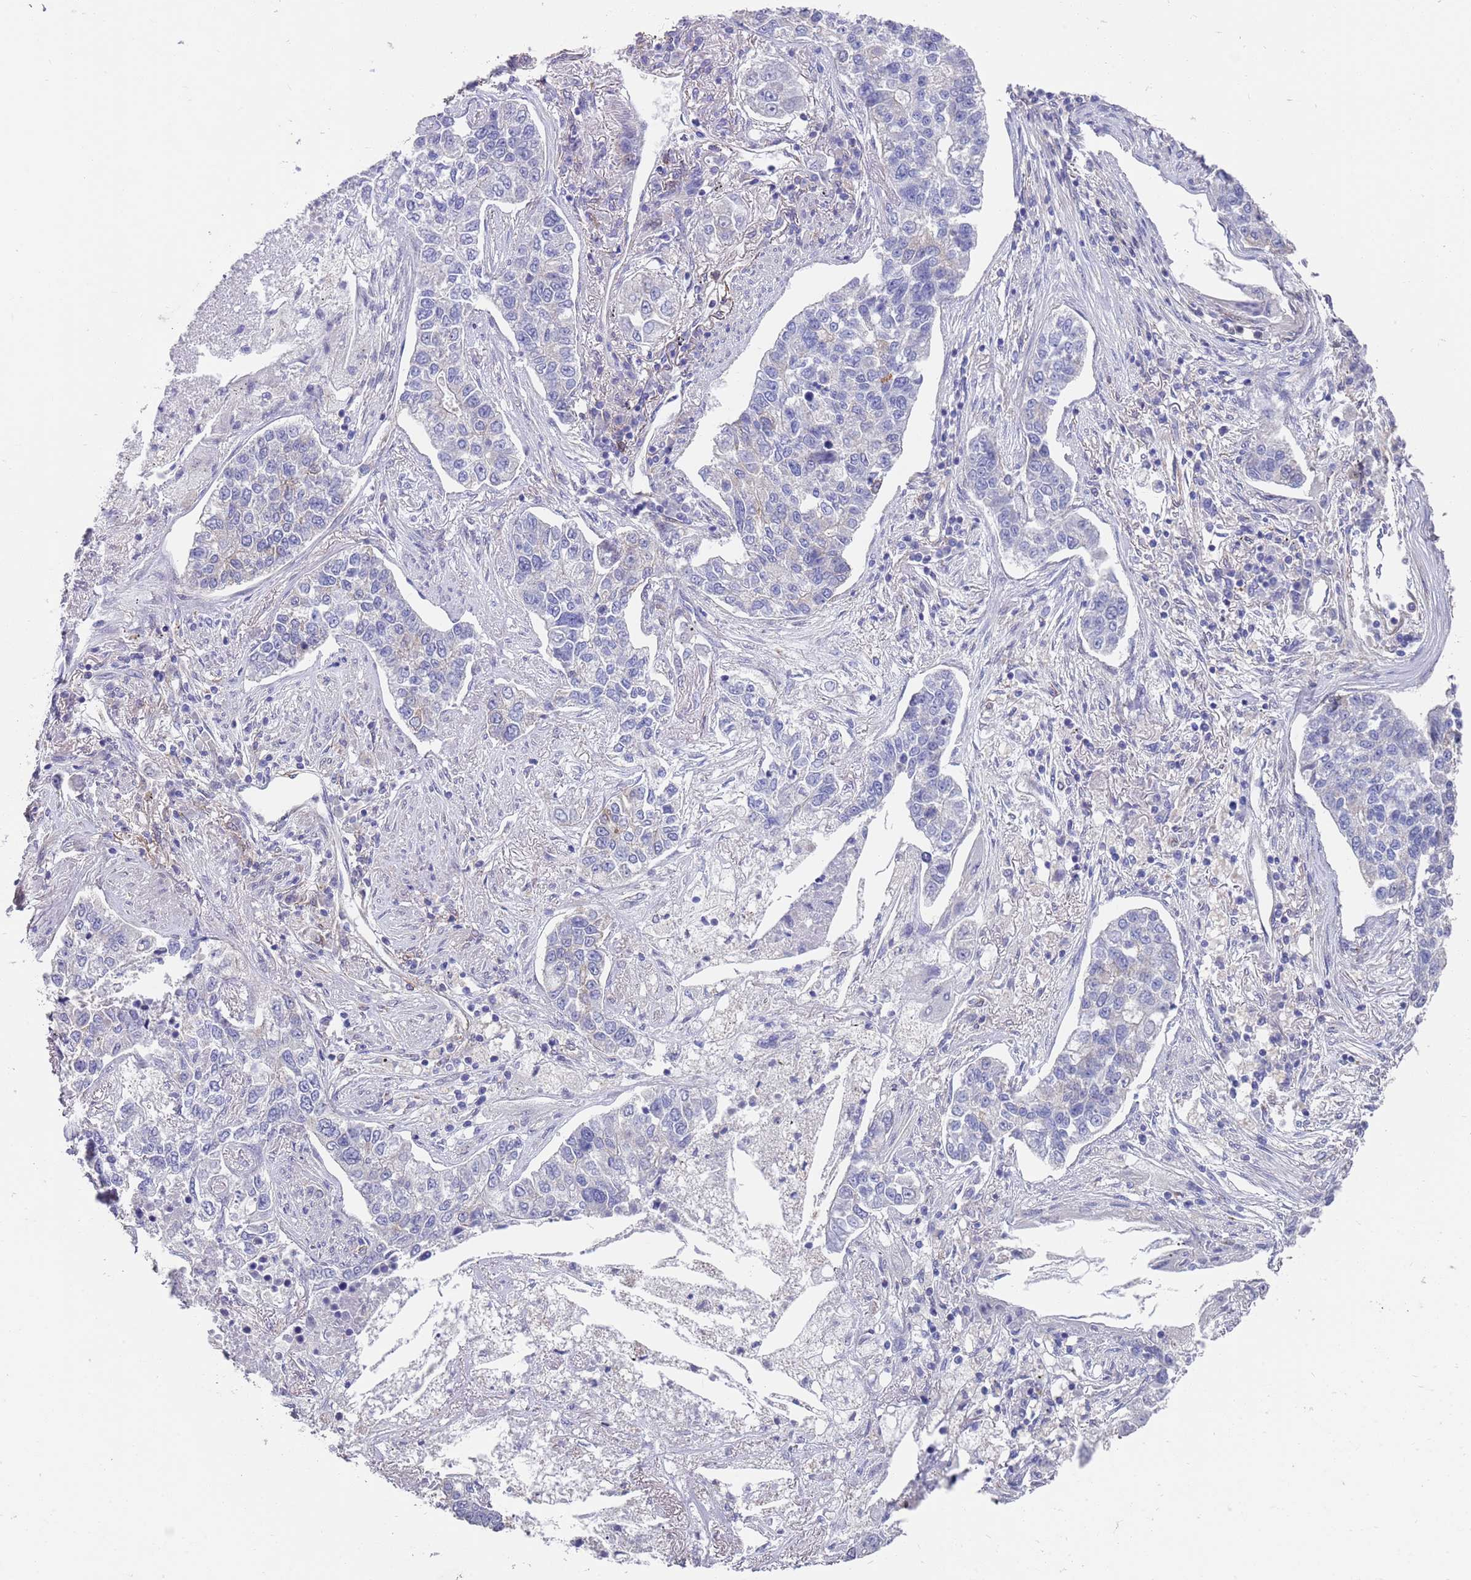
{"staining": {"intensity": "moderate", "quantity": "<25%", "location": "cytoplasmic/membranous"}, "tissue": "lung cancer", "cell_type": "Tumor cells", "image_type": "cancer", "snomed": [{"axis": "morphology", "description": "Adenocarcinoma, NOS"}, {"axis": "topography", "description": "Lung"}], "caption": "Immunohistochemical staining of human lung cancer demonstrates moderate cytoplasmic/membranous protein expression in approximately <25% of tumor cells.", "gene": "ANK2", "patient": {"sex": "male", "age": 49}}